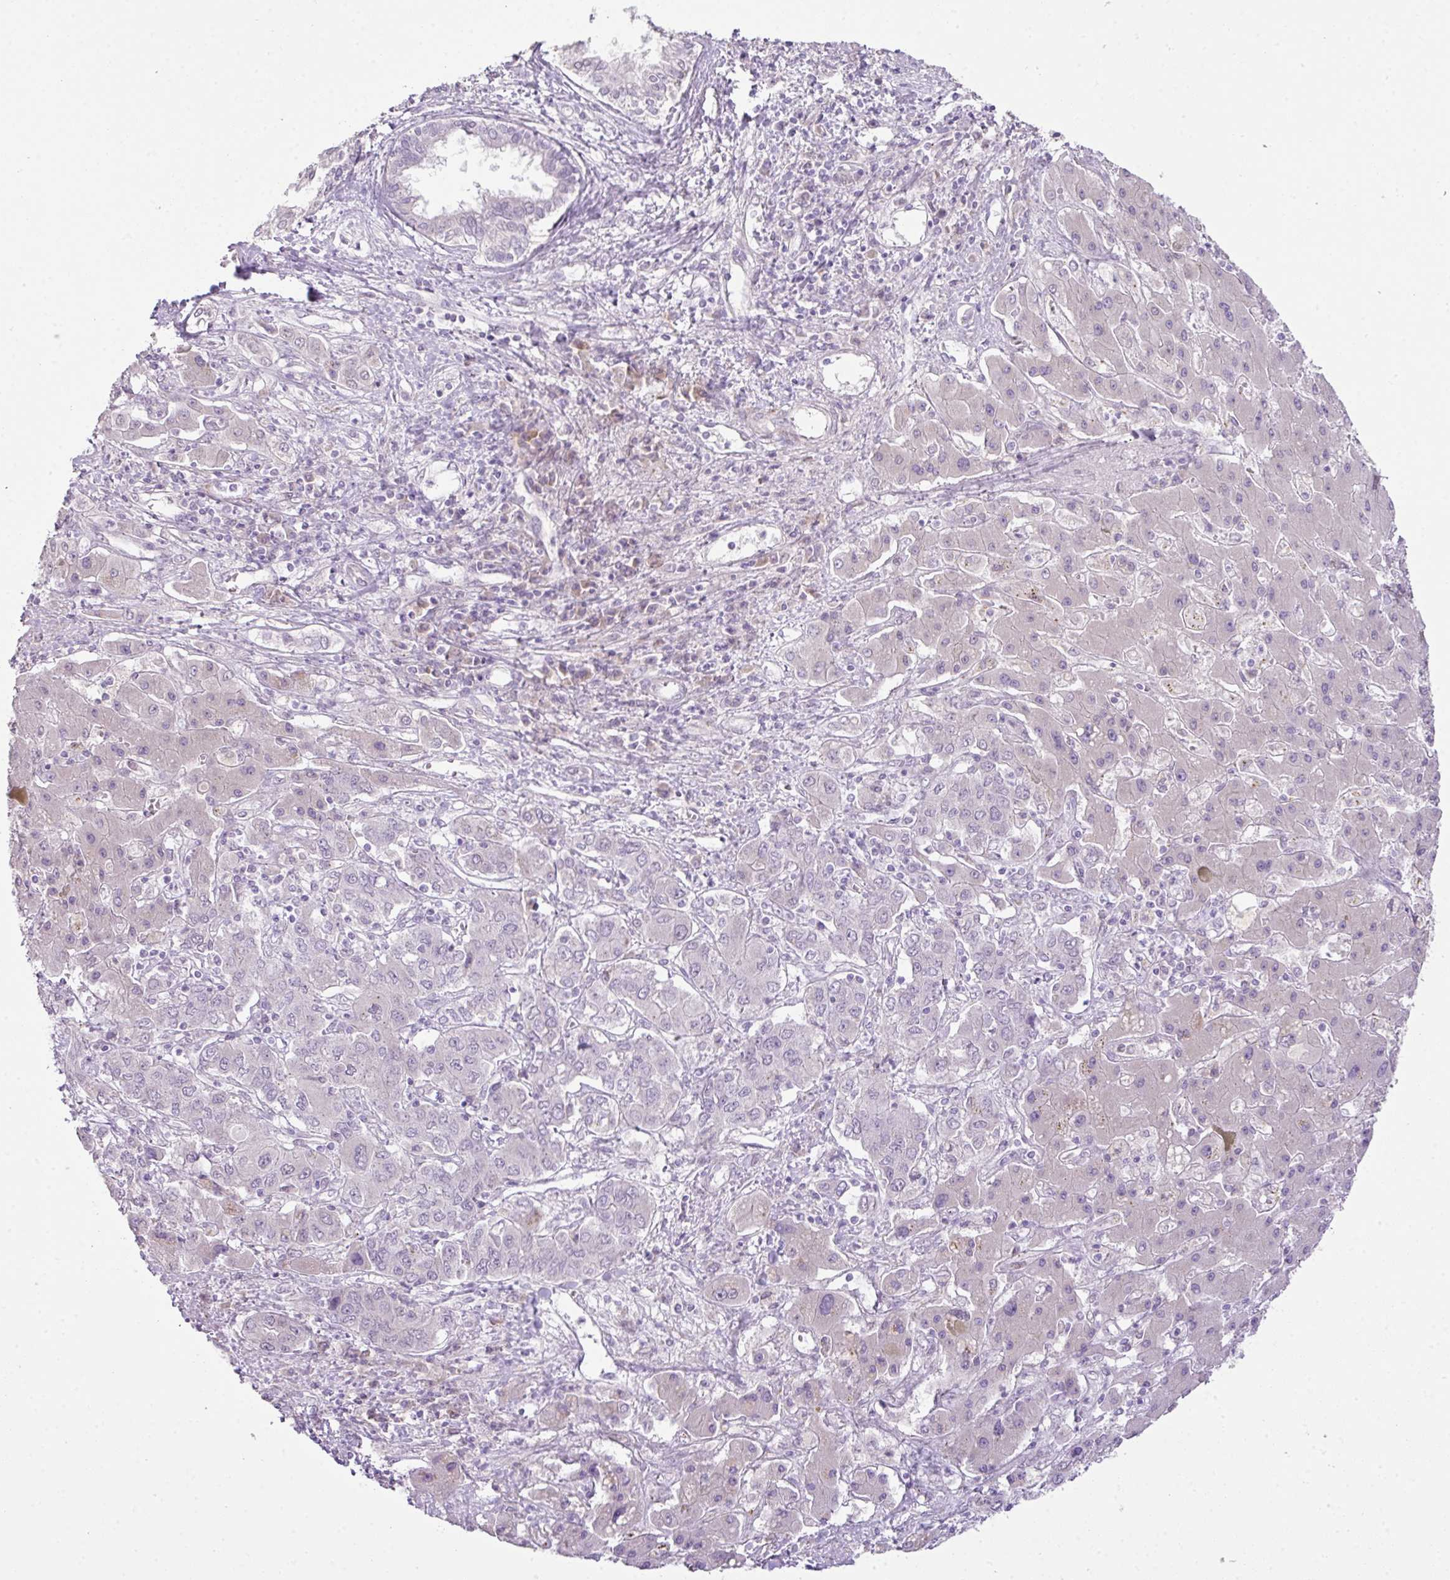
{"staining": {"intensity": "negative", "quantity": "none", "location": "none"}, "tissue": "liver cancer", "cell_type": "Tumor cells", "image_type": "cancer", "snomed": [{"axis": "morphology", "description": "Cholangiocarcinoma"}, {"axis": "topography", "description": "Liver"}], "caption": "A histopathology image of cholangiocarcinoma (liver) stained for a protein reveals no brown staining in tumor cells.", "gene": "DIP2A", "patient": {"sex": "male", "age": 67}}